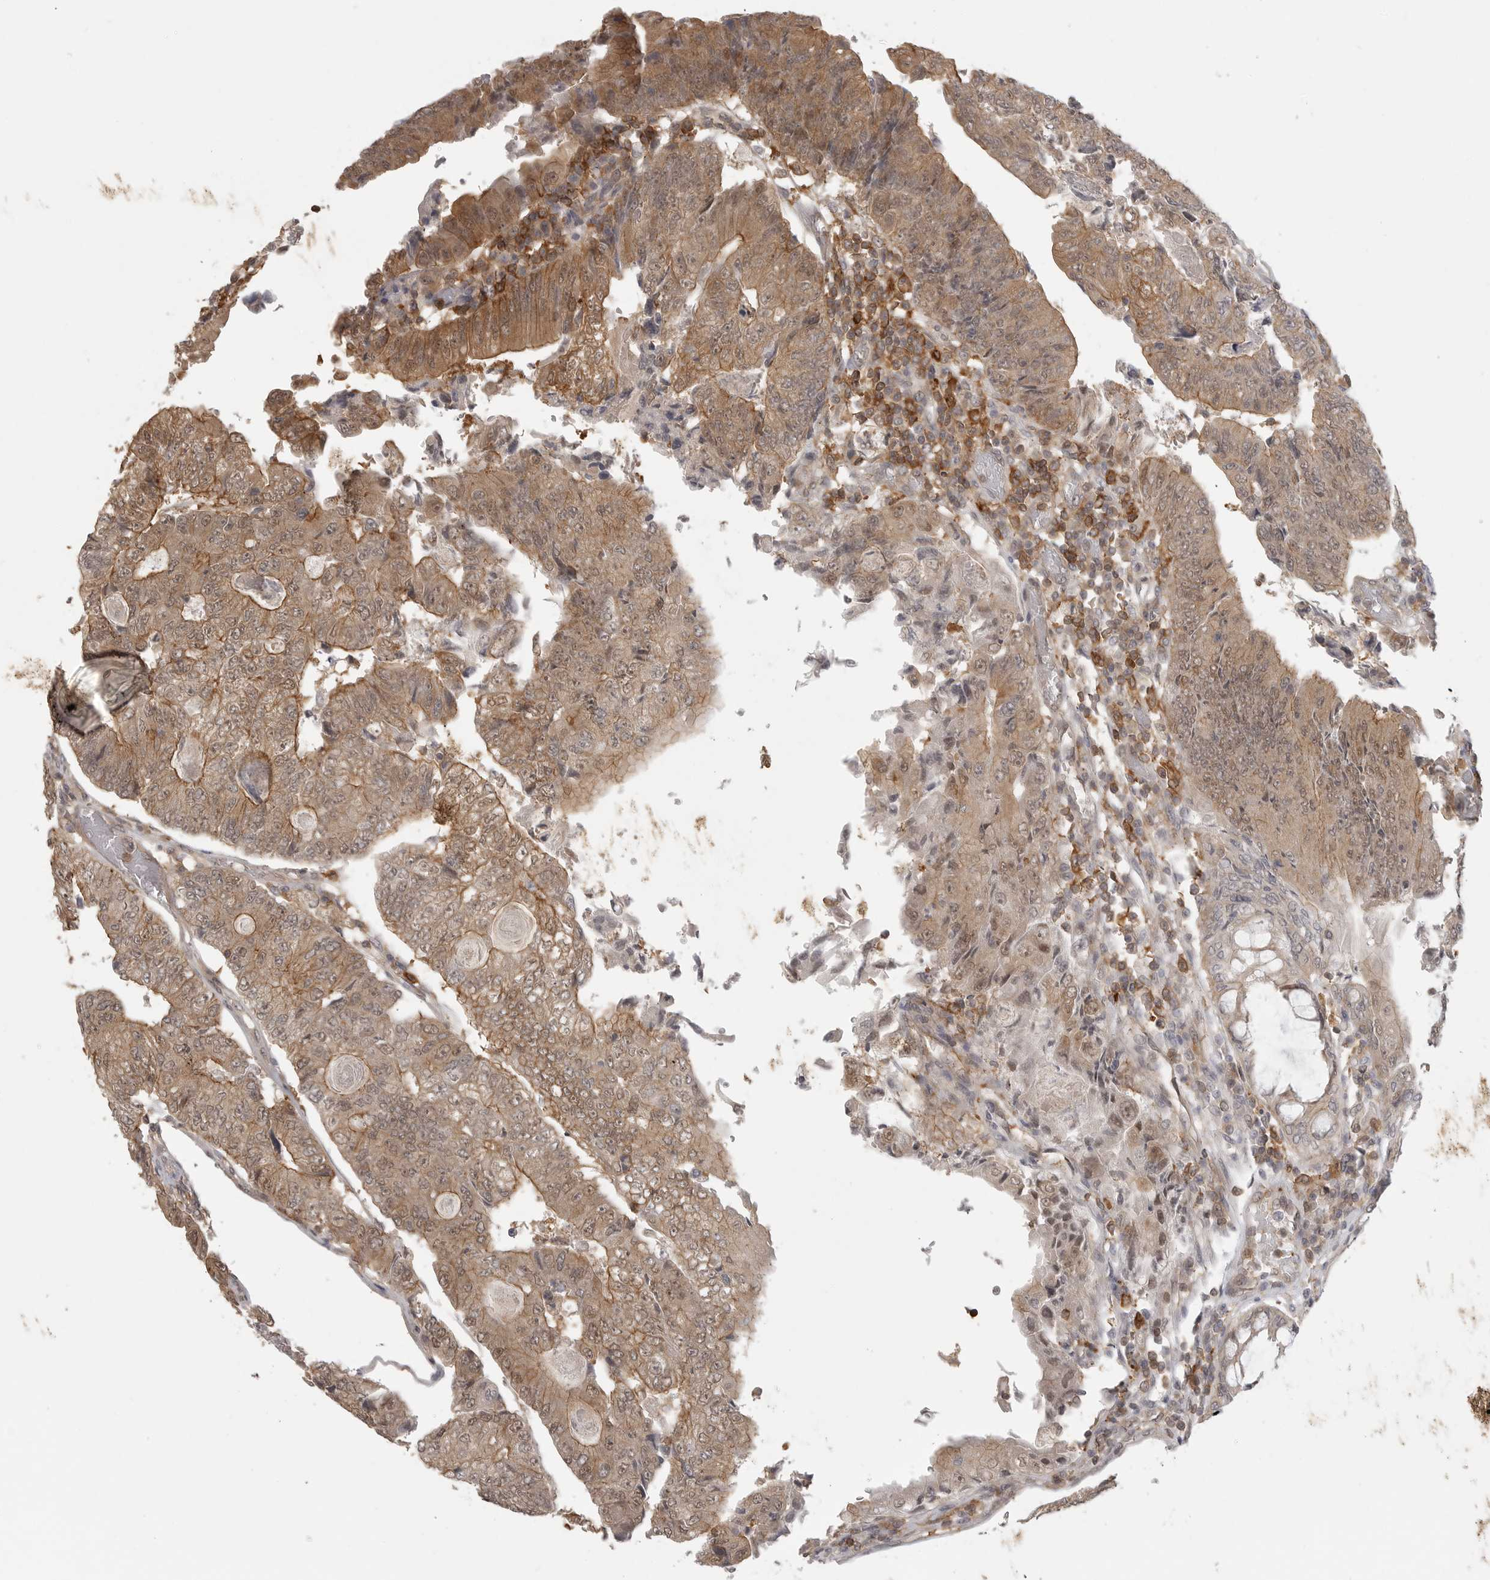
{"staining": {"intensity": "moderate", "quantity": ">75%", "location": "cytoplasmic/membranous"}, "tissue": "colorectal cancer", "cell_type": "Tumor cells", "image_type": "cancer", "snomed": [{"axis": "morphology", "description": "Adenocarcinoma, NOS"}, {"axis": "topography", "description": "Colon"}], "caption": "IHC micrograph of neoplastic tissue: human colorectal cancer stained using immunohistochemistry (IHC) exhibits medium levels of moderate protein expression localized specifically in the cytoplasmic/membranous of tumor cells, appearing as a cytoplasmic/membranous brown color.", "gene": "DBNL", "patient": {"sex": "female", "age": 67}}